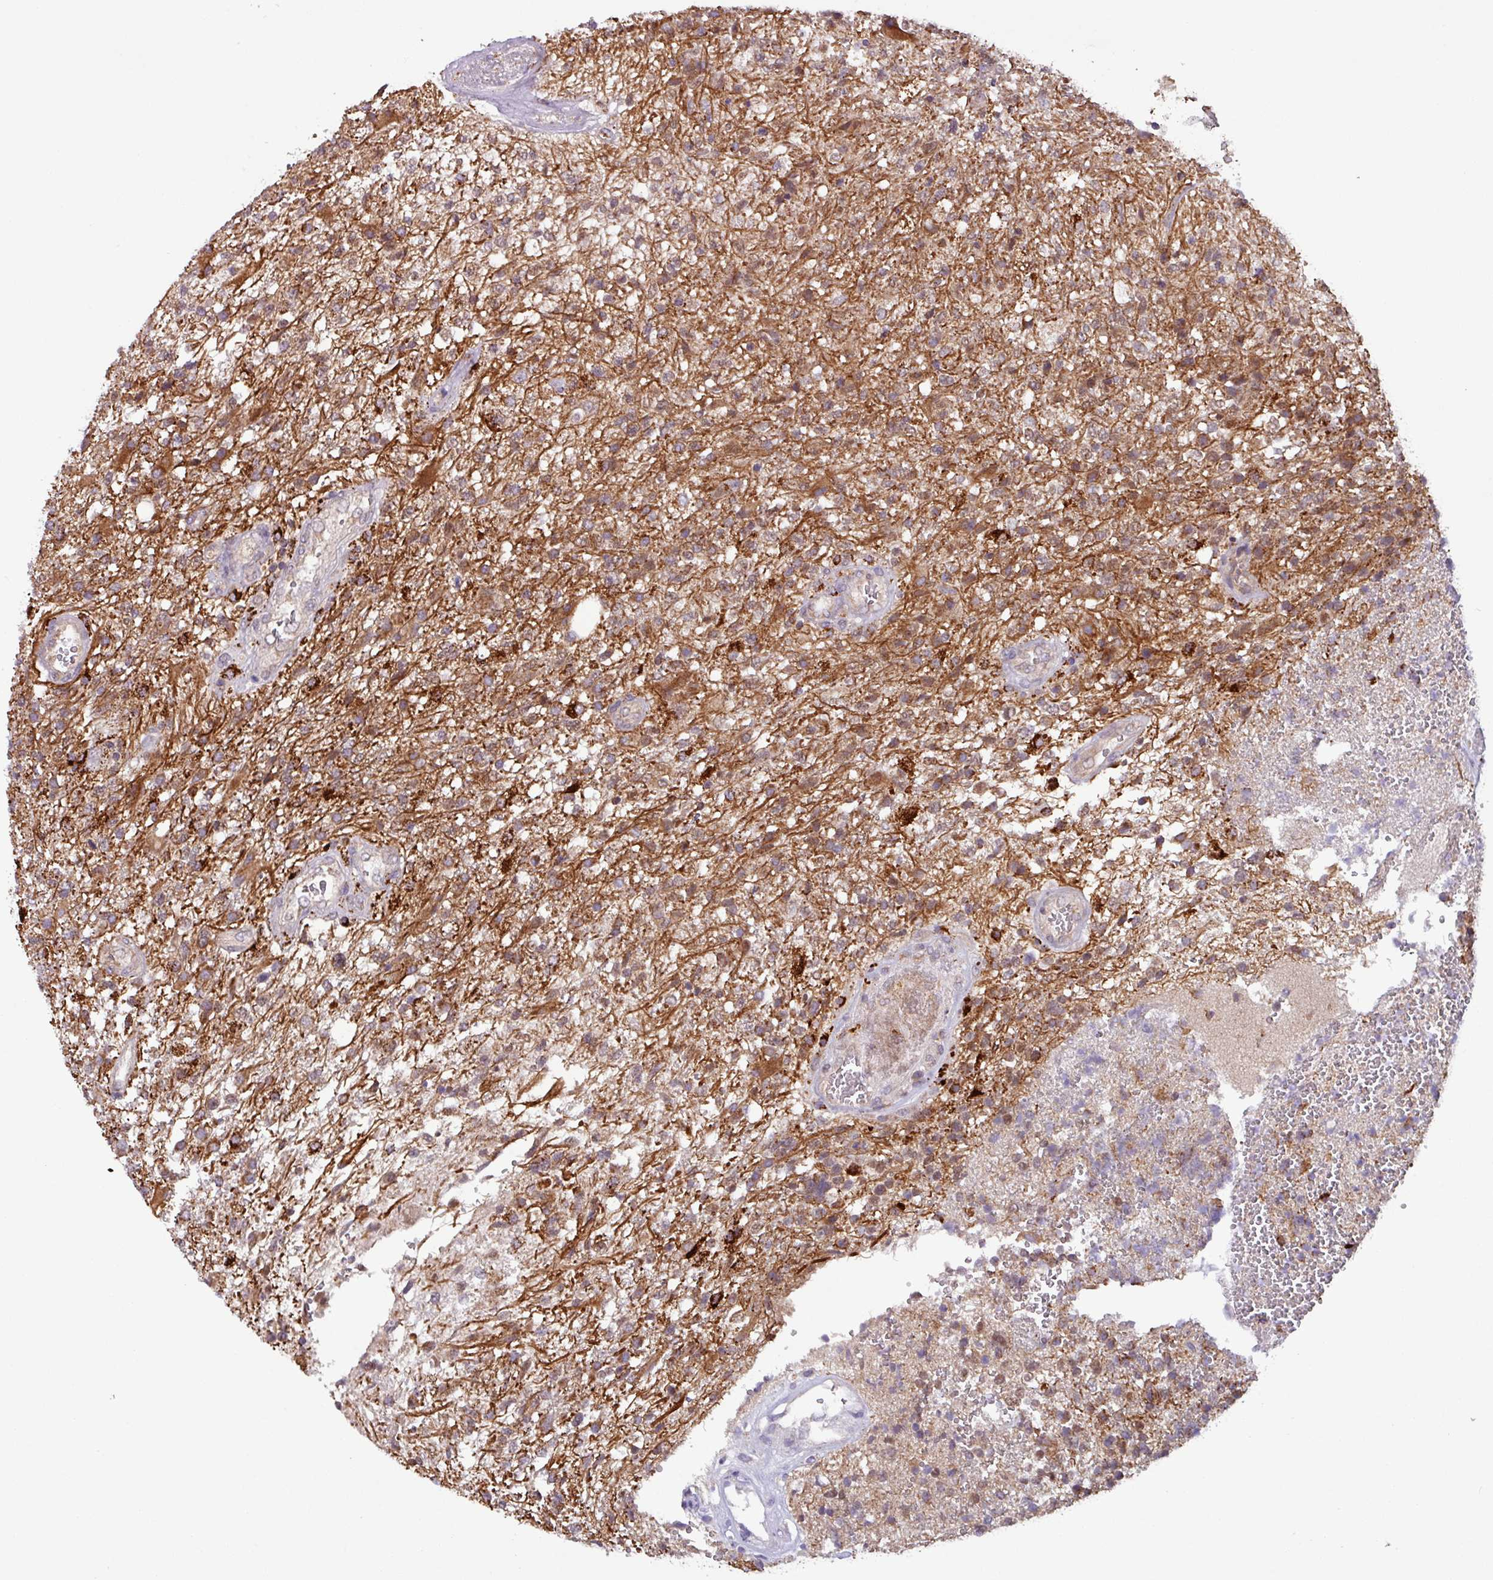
{"staining": {"intensity": "moderate", "quantity": "<25%", "location": "cytoplasmic/membranous"}, "tissue": "glioma", "cell_type": "Tumor cells", "image_type": "cancer", "snomed": [{"axis": "morphology", "description": "Glioma, malignant, High grade"}, {"axis": "topography", "description": "Brain"}], "caption": "A brown stain labels moderate cytoplasmic/membranous expression of a protein in high-grade glioma (malignant) tumor cells.", "gene": "AKIRIN1", "patient": {"sex": "male", "age": 56}}